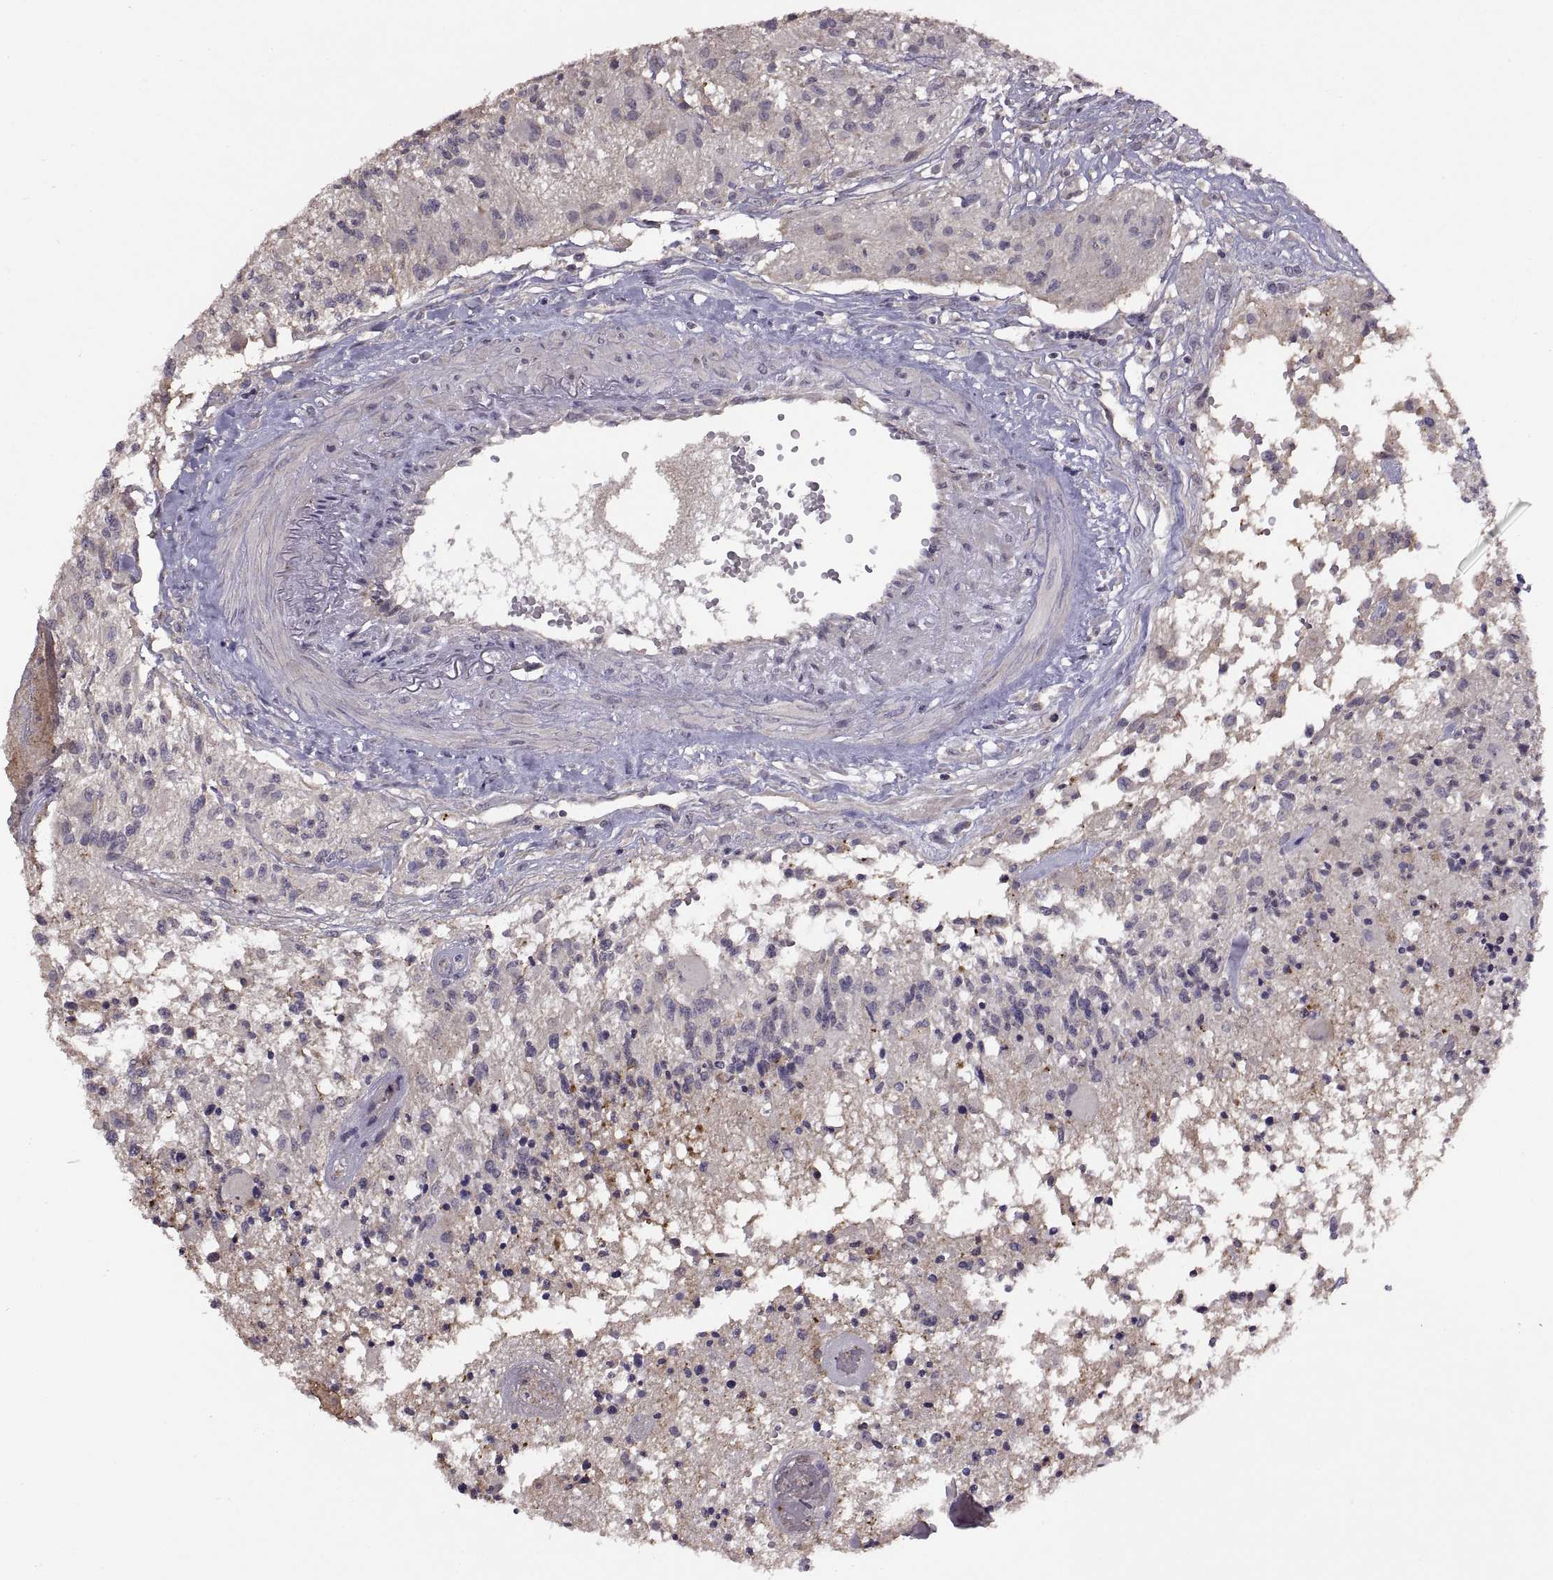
{"staining": {"intensity": "negative", "quantity": "none", "location": "none"}, "tissue": "glioma", "cell_type": "Tumor cells", "image_type": "cancer", "snomed": [{"axis": "morphology", "description": "Glioma, malignant, High grade"}, {"axis": "topography", "description": "Brain"}], "caption": "The immunohistochemistry (IHC) photomicrograph has no significant positivity in tumor cells of glioma tissue.", "gene": "NMNAT2", "patient": {"sex": "female", "age": 63}}